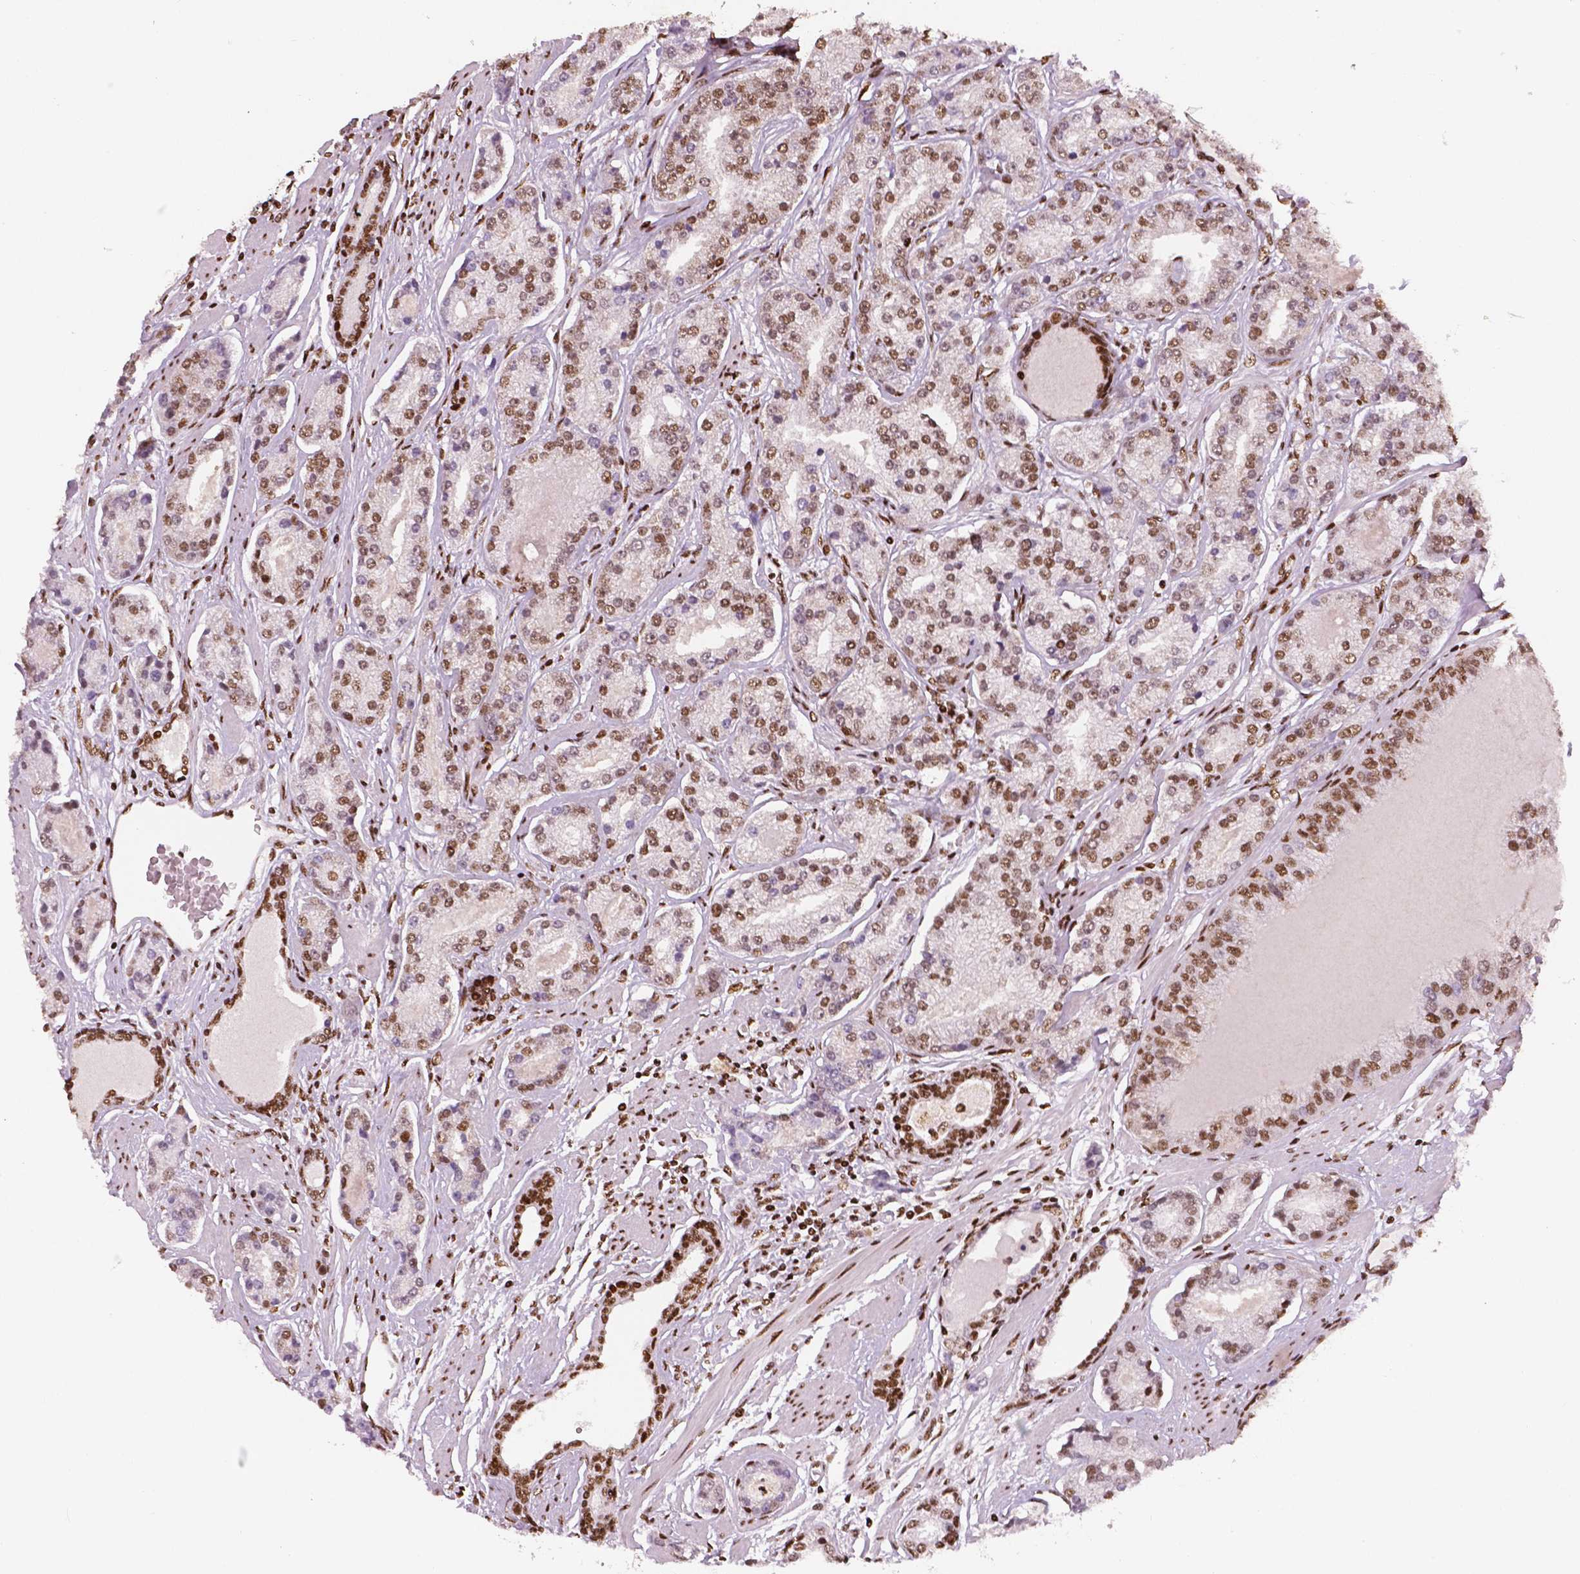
{"staining": {"intensity": "moderate", "quantity": ">75%", "location": "nuclear"}, "tissue": "prostate cancer", "cell_type": "Tumor cells", "image_type": "cancer", "snomed": [{"axis": "morphology", "description": "Adenocarcinoma, NOS"}, {"axis": "topography", "description": "Prostate"}], "caption": "This is an image of immunohistochemistry (IHC) staining of prostate cancer (adenocarcinoma), which shows moderate expression in the nuclear of tumor cells.", "gene": "BRD4", "patient": {"sex": "male", "age": 64}}